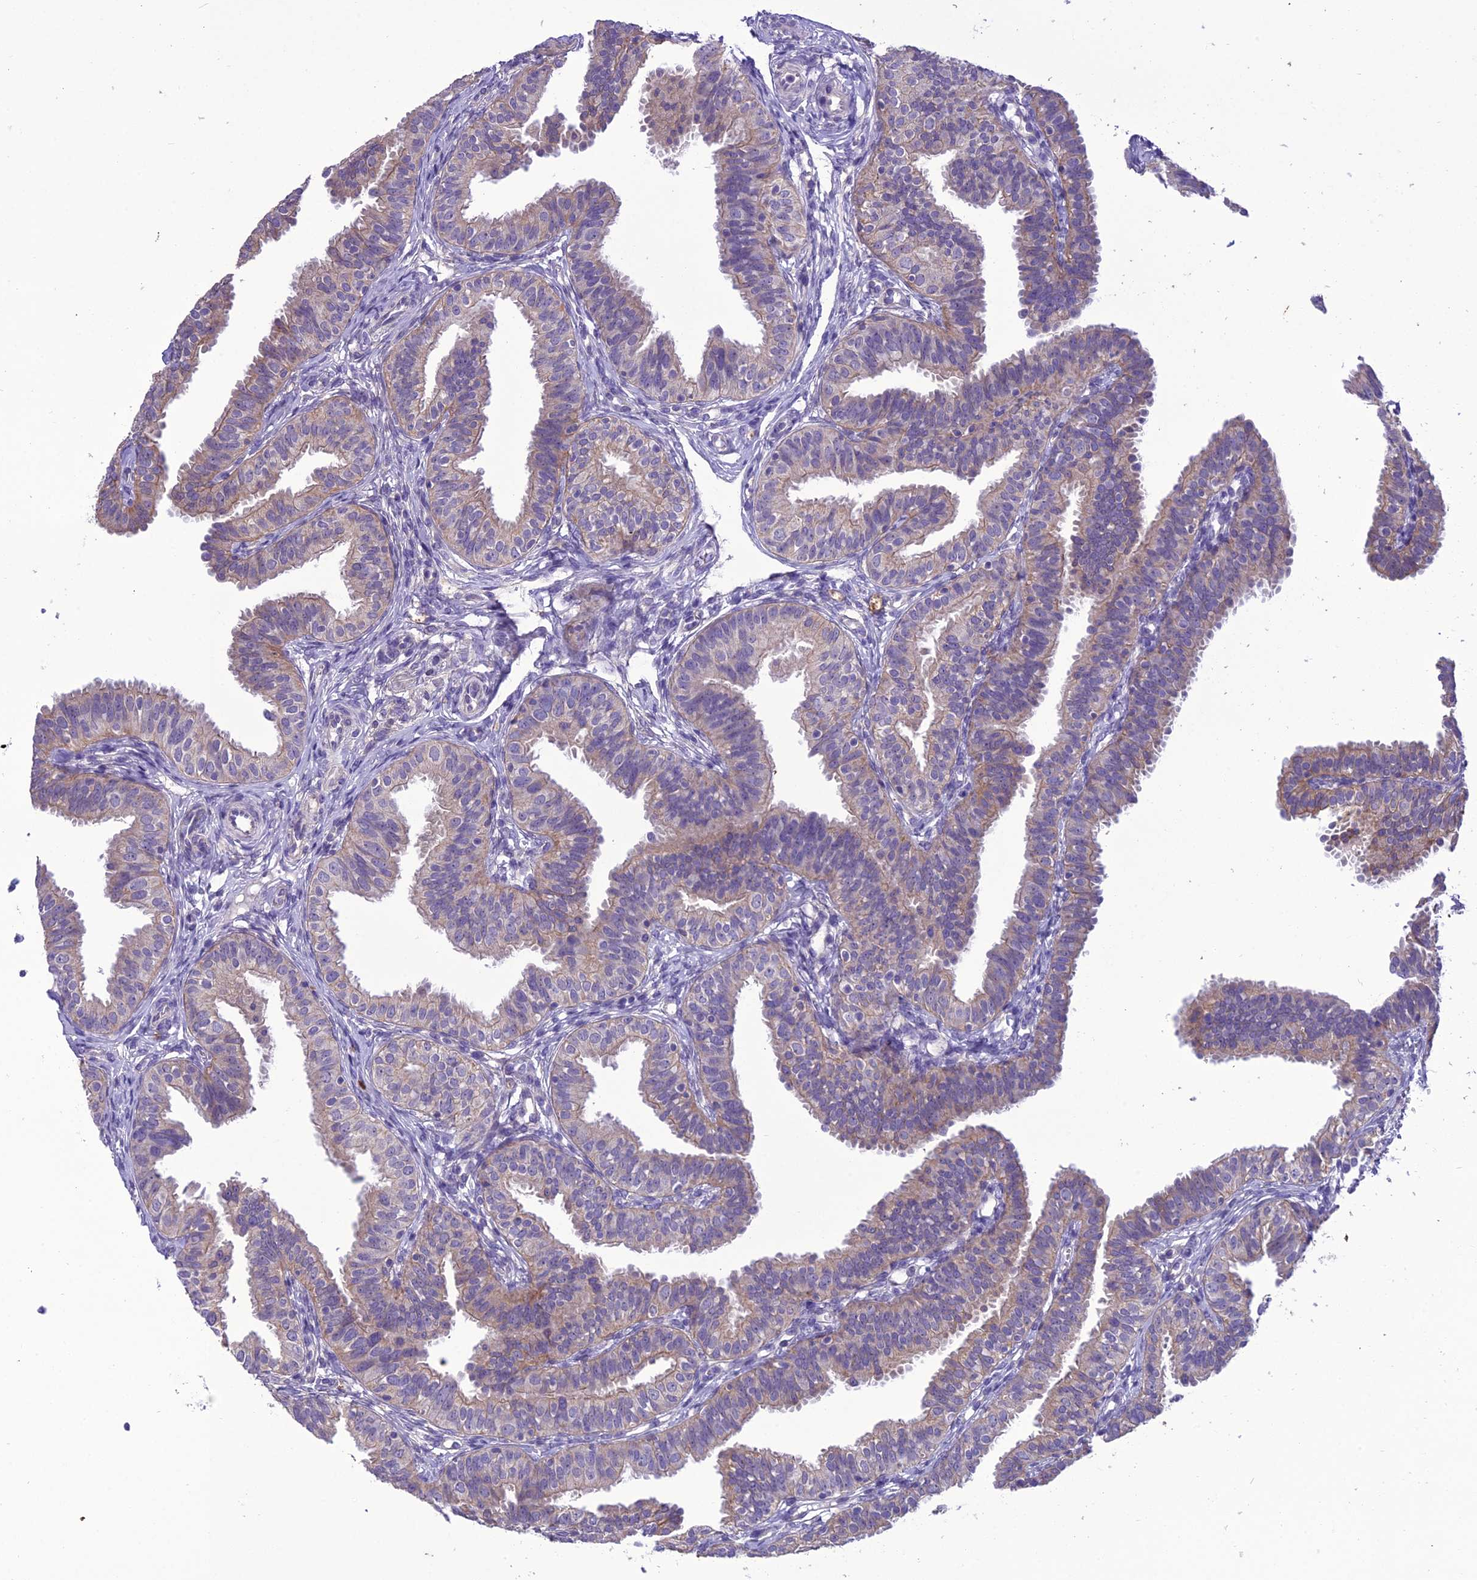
{"staining": {"intensity": "moderate", "quantity": "<25%", "location": "cytoplasmic/membranous"}, "tissue": "fallopian tube", "cell_type": "Glandular cells", "image_type": "normal", "snomed": [{"axis": "morphology", "description": "Normal tissue, NOS"}, {"axis": "topography", "description": "Fallopian tube"}], "caption": "Unremarkable fallopian tube exhibits moderate cytoplasmic/membranous positivity in approximately <25% of glandular cells (DAB (3,3'-diaminobenzidine) IHC with brightfield microscopy, high magnification)..", "gene": "SCRT1", "patient": {"sex": "female", "age": 35}}